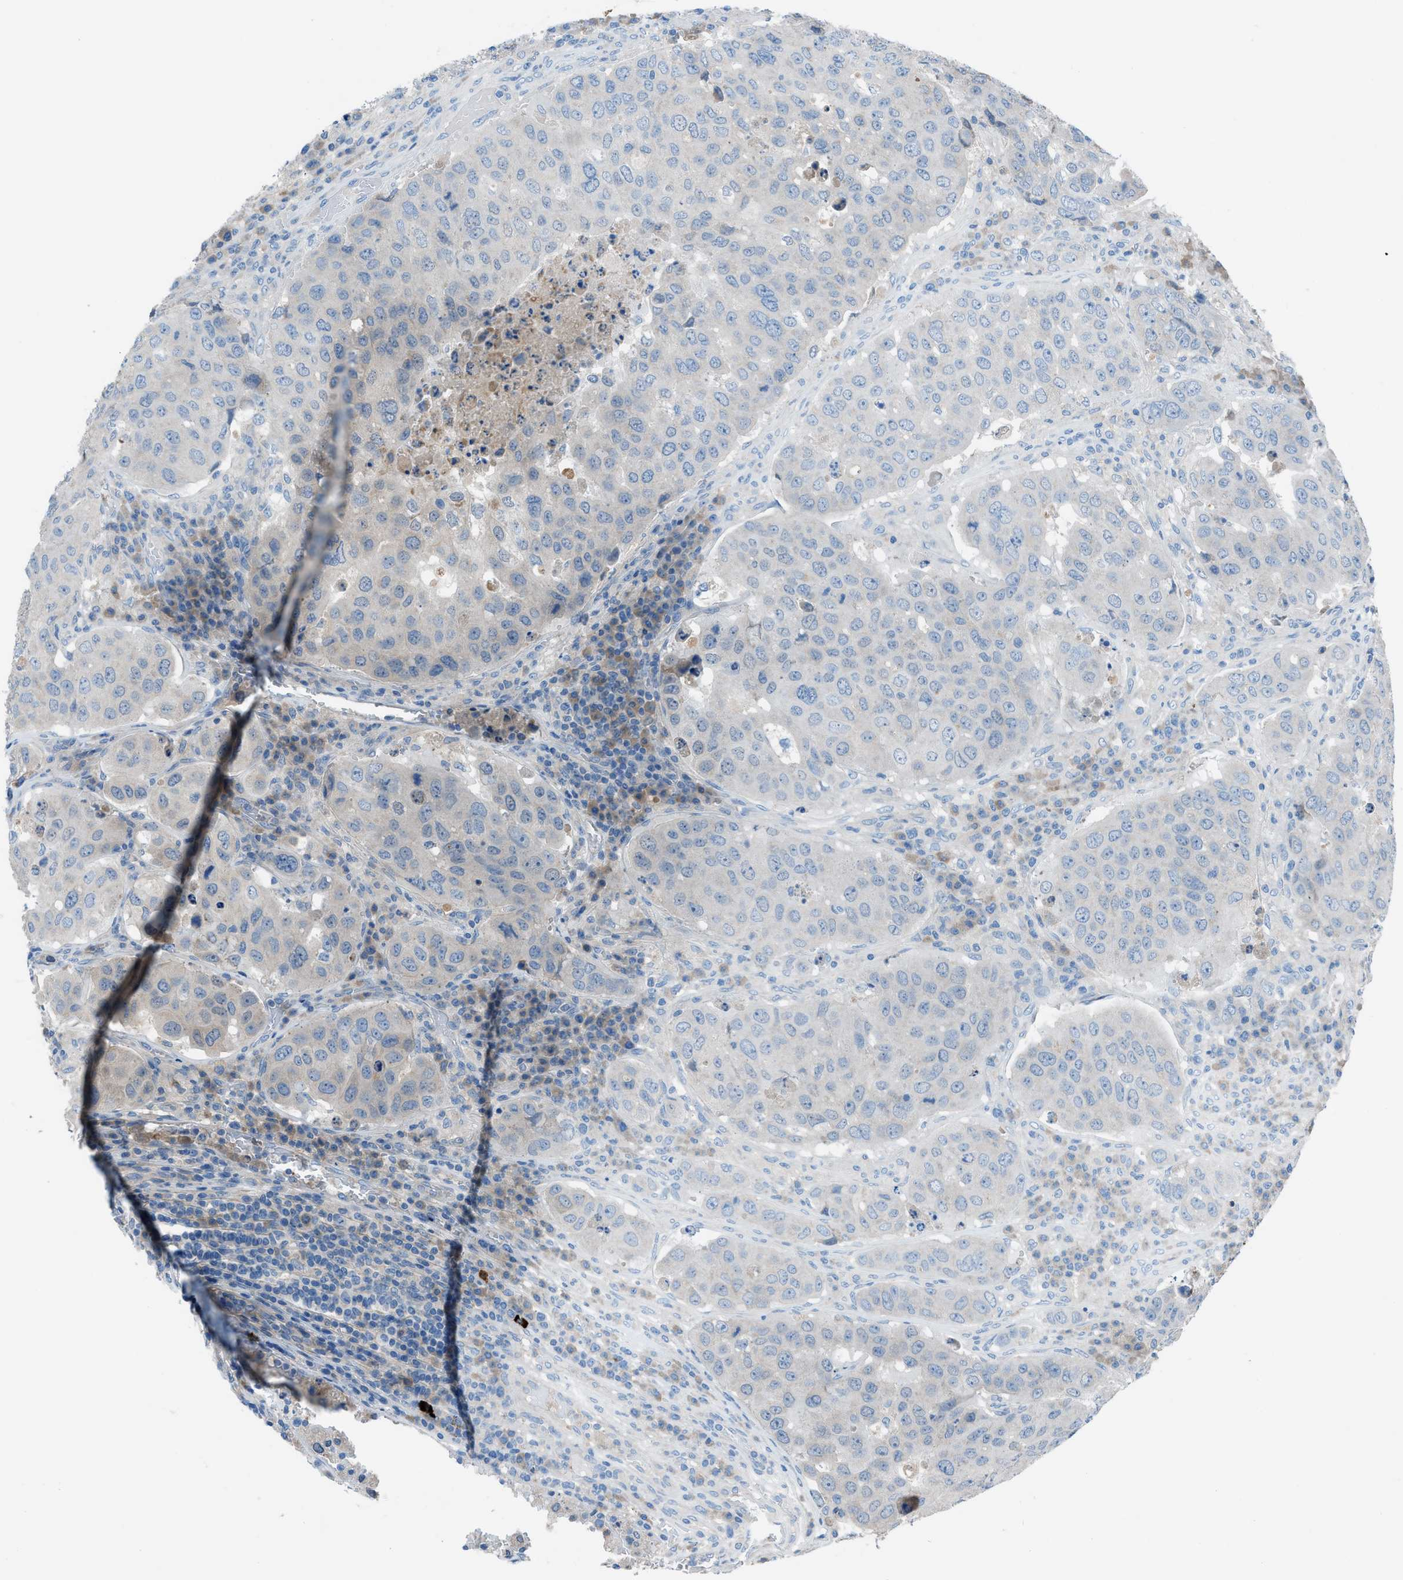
{"staining": {"intensity": "negative", "quantity": "none", "location": "none"}, "tissue": "urothelial cancer", "cell_type": "Tumor cells", "image_type": "cancer", "snomed": [{"axis": "morphology", "description": "Urothelial carcinoma, High grade"}, {"axis": "topography", "description": "Lymph node"}, {"axis": "topography", "description": "Urinary bladder"}], "caption": "This histopathology image is of urothelial cancer stained with IHC to label a protein in brown with the nuclei are counter-stained blue. There is no expression in tumor cells. The staining was performed using DAB (3,3'-diaminobenzidine) to visualize the protein expression in brown, while the nuclei were stained in blue with hematoxylin (Magnification: 20x).", "gene": "C5AR2", "patient": {"sex": "male", "age": 51}}